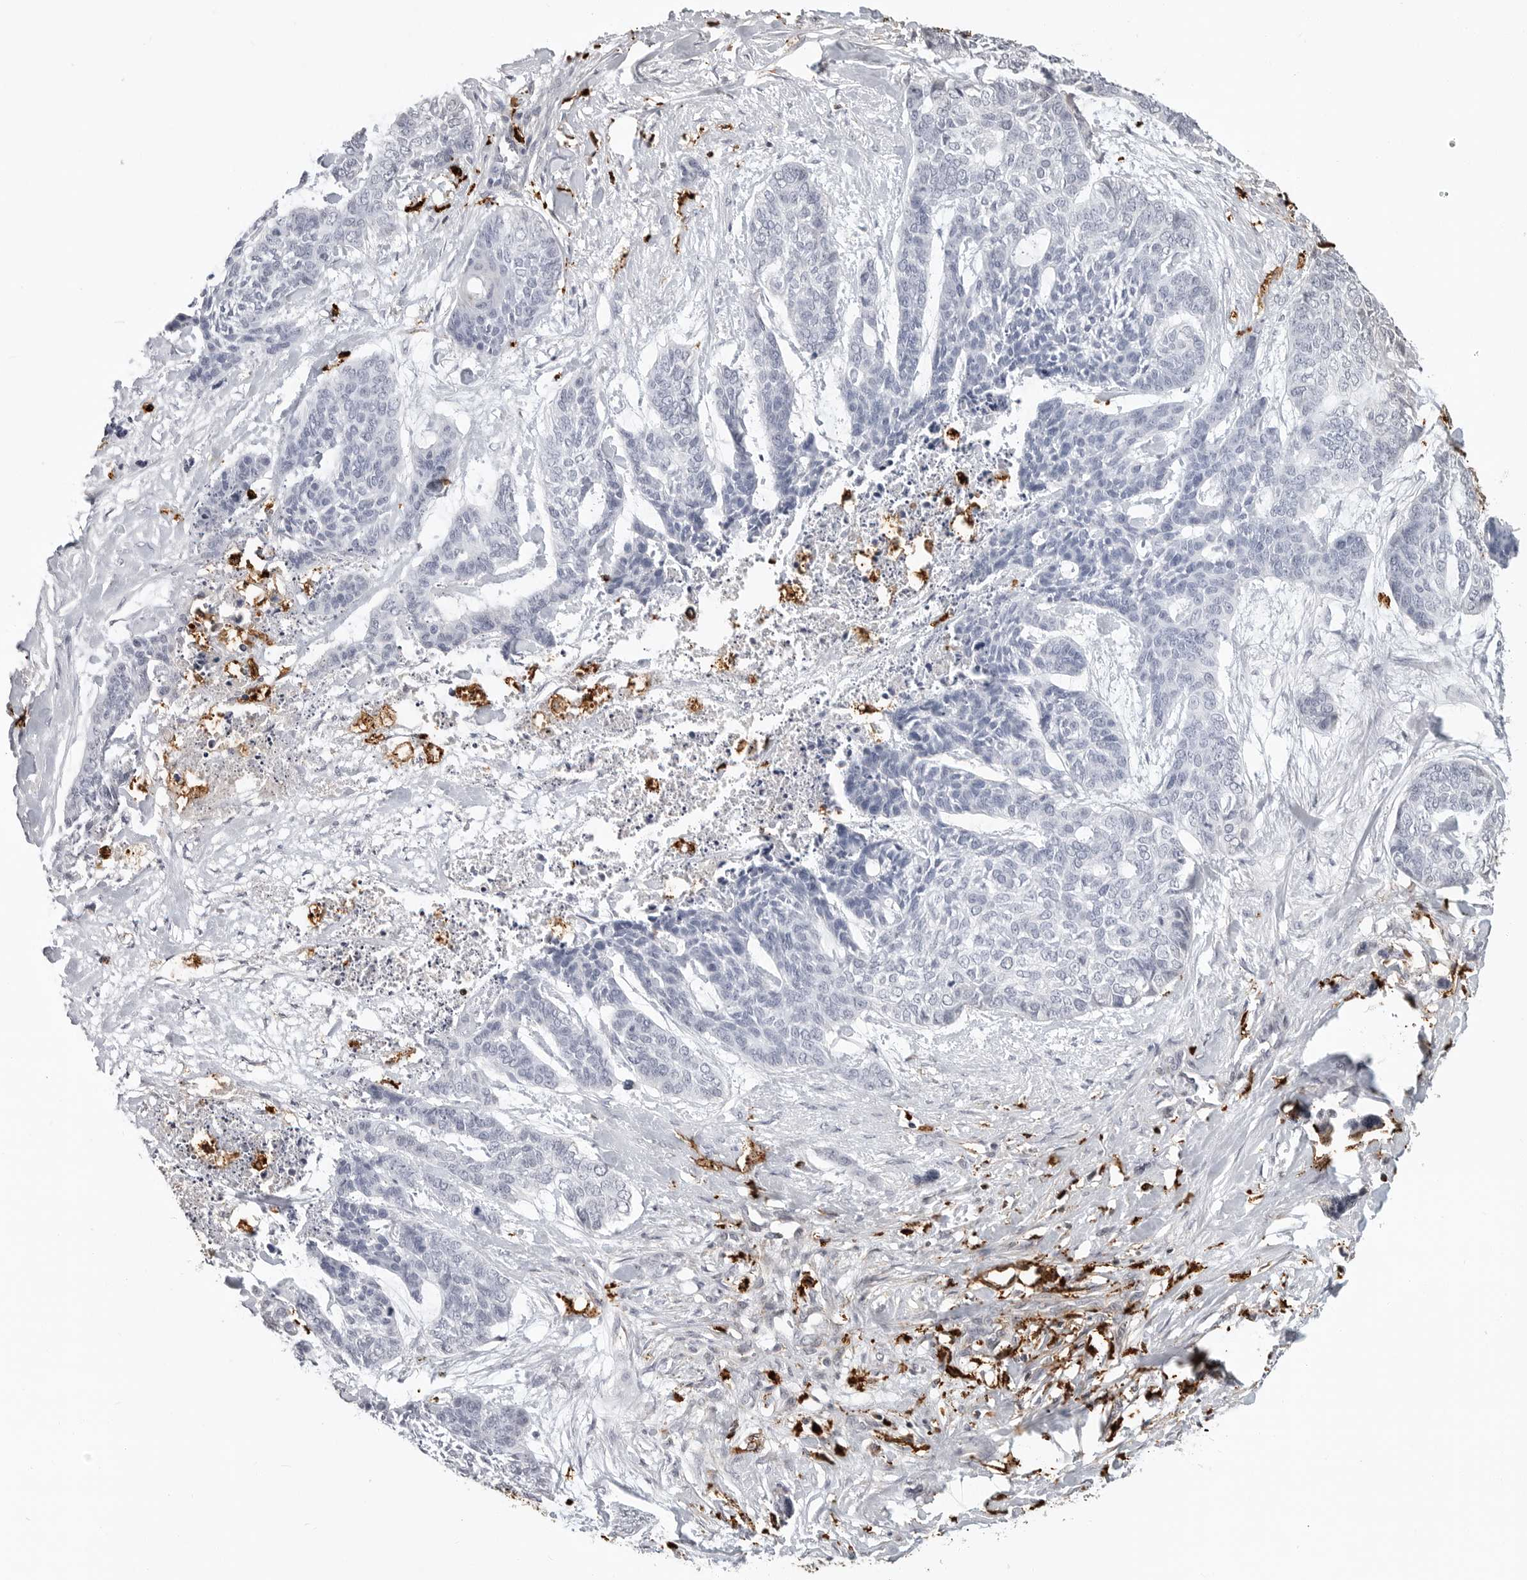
{"staining": {"intensity": "negative", "quantity": "none", "location": "none"}, "tissue": "skin cancer", "cell_type": "Tumor cells", "image_type": "cancer", "snomed": [{"axis": "morphology", "description": "Basal cell carcinoma"}, {"axis": "topography", "description": "Skin"}], "caption": "IHC of skin cancer exhibits no positivity in tumor cells. The staining is performed using DAB brown chromogen with nuclei counter-stained in using hematoxylin.", "gene": "IFI30", "patient": {"sex": "female", "age": 64}}